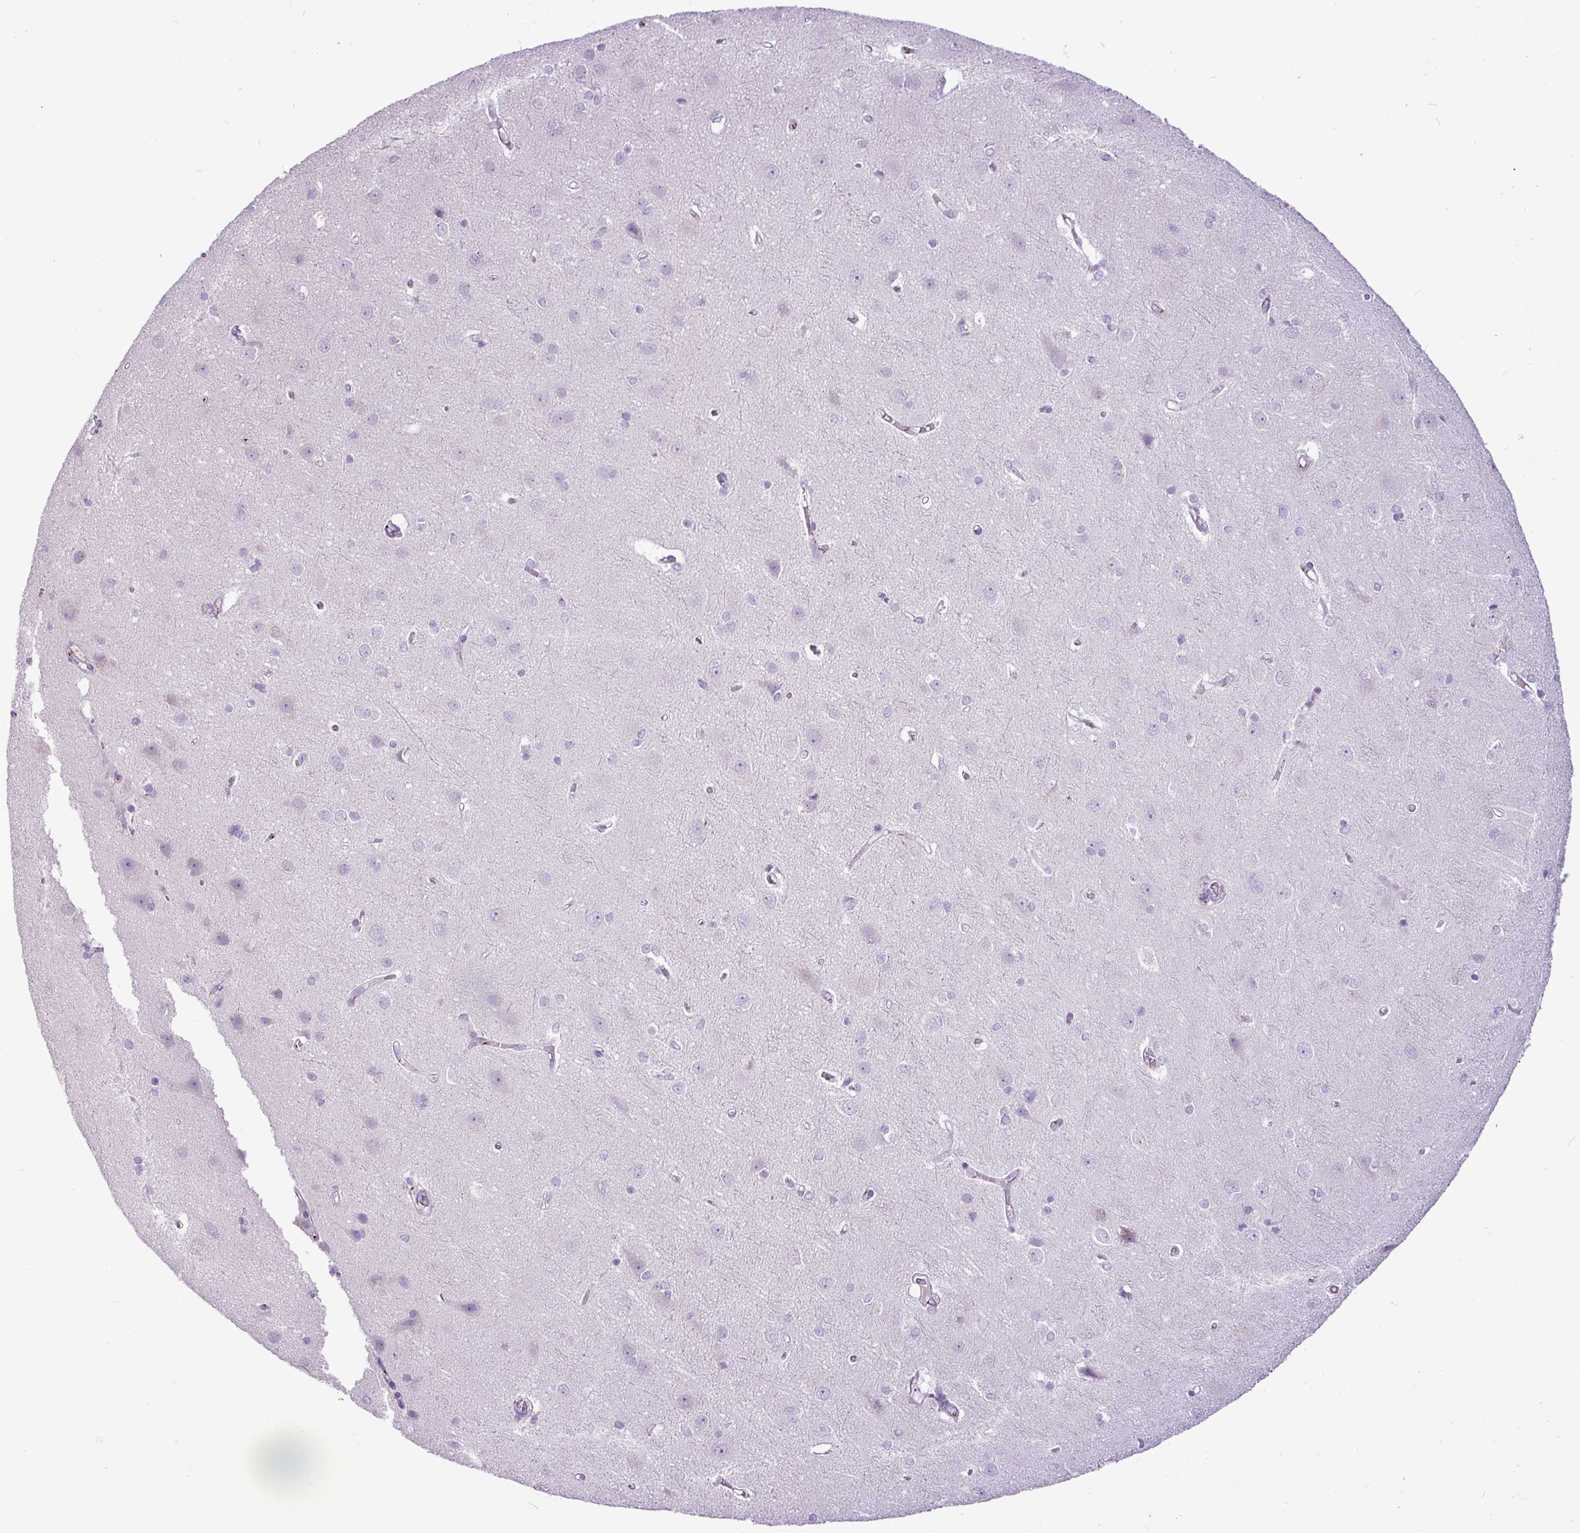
{"staining": {"intensity": "negative", "quantity": "none", "location": "none"}, "tissue": "cerebral cortex", "cell_type": "Endothelial cells", "image_type": "normal", "snomed": [{"axis": "morphology", "description": "Normal tissue, NOS"}, {"axis": "topography", "description": "Cerebral cortex"}], "caption": "IHC histopathology image of unremarkable cerebral cortex: cerebral cortex stained with DAB (3,3'-diaminobenzidine) demonstrates no significant protein staining in endothelial cells. Nuclei are stained in blue.", "gene": "FAM43A", "patient": {"sex": "male", "age": 37}}